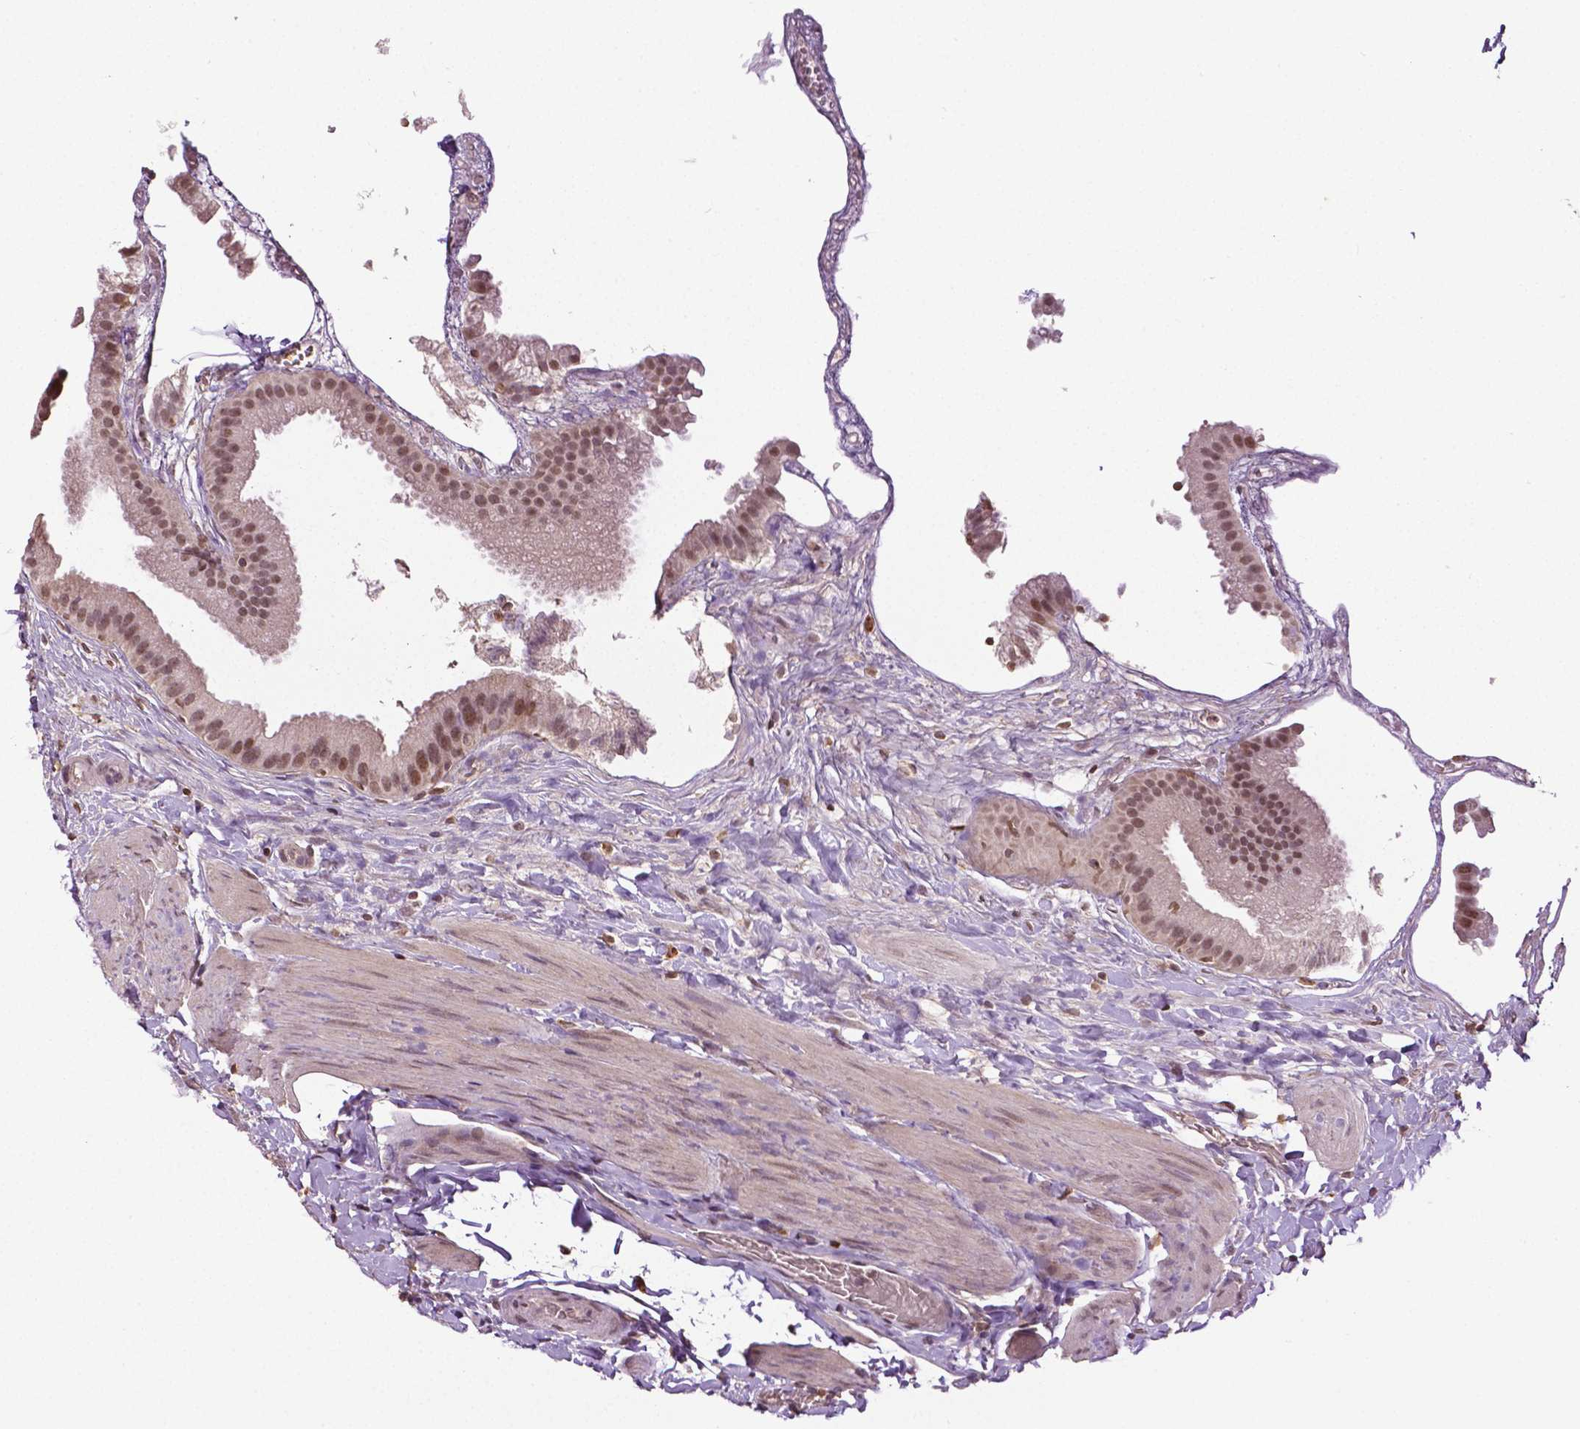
{"staining": {"intensity": "moderate", "quantity": ">75%", "location": "nuclear"}, "tissue": "gallbladder", "cell_type": "Glandular cells", "image_type": "normal", "snomed": [{"axis": "morphology", "description": "Normal tissue, NOS"}, {"axis": "topography", "description": "Gallbladder"}], "caption": "A micrograph of gallbladder stained for a protein exhibits moderate nuclear brown staining in glandular cells. (DAB (3,3'-diaminobenzidine) IHC, brown staining for protein, blue staining for nuclei).", "gene": "DLX5", "patient": {"sex": "female", "age": 63}}